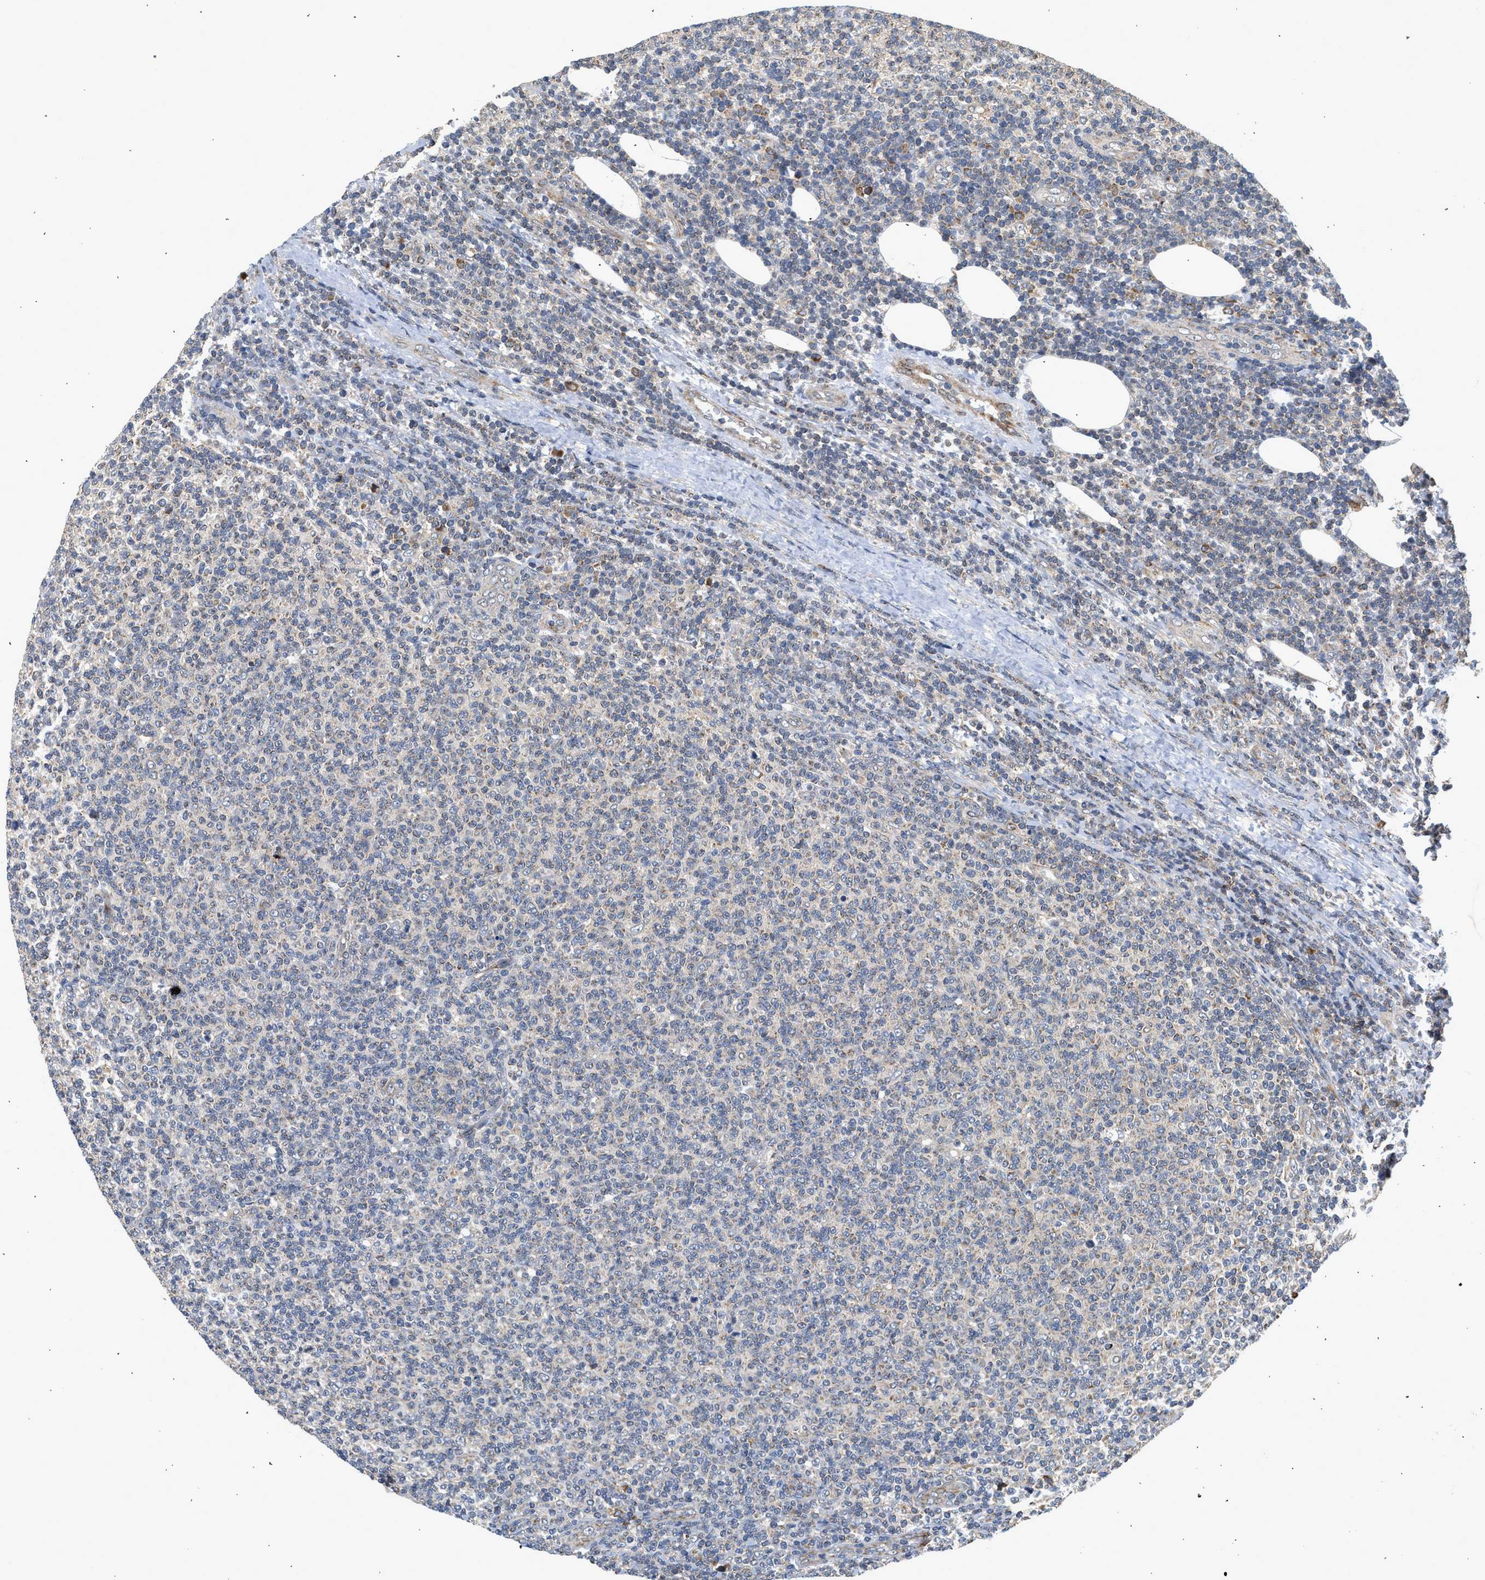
{"staining": {"intensity": "negative", "quantity": "none", "location": "none"}, "tissue": "lymphoma", "cell_type": "Tumor cells", "image_type": "cancer", "snomed": [{"axis": "morphology", "description": "Malignant lymphoma, non-Hodgkin's type, Low grade"}, {"axis": "topography", "description": "Lymph node"}], "caption": "Tumor cells are negative for protein expression in human low-grade malignant lymphoma, non-Hodgkin's type. The staining is performed using DAB brown chromogen with nuclei counter-stained in using hematoxylin.", "gene": "POLG2", "patient": {"sex": "male", "age": 66}}